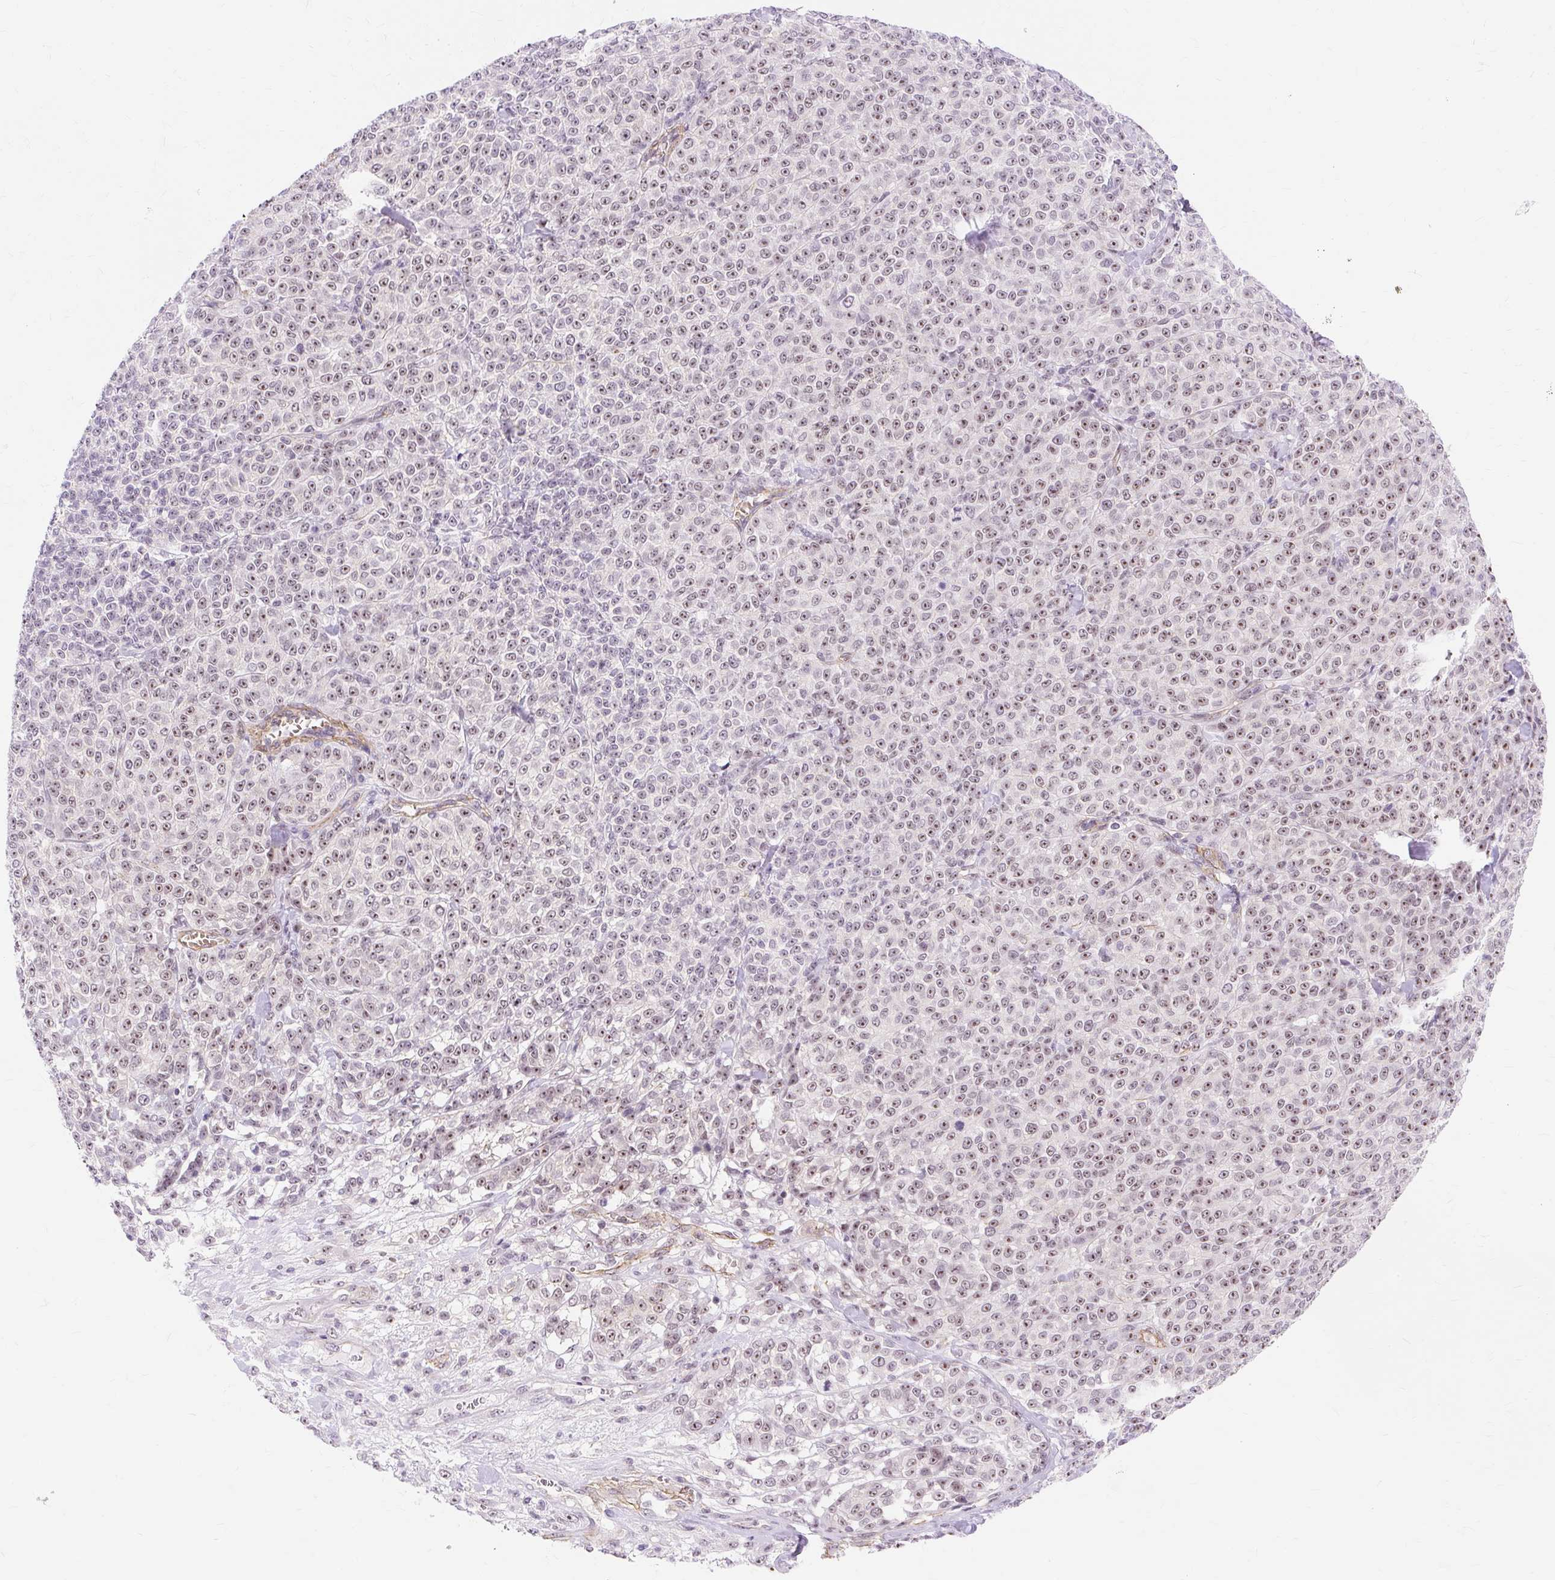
{"staining": {"intensity": "moderate", "quantity": ">75%", "location": "nuclear"}, "tissue": "melanoma", "cell_type": "Tumor cells", "image_type": "cancer", "snomed": [{"axis": "morphology", "description": "Normal tissue, NOS"}, {"axis": "morphology", "description": "Malignant melanoma, NOS"}, {"axis": "topography", "description": "Skin"}], "caption": "There is medium levels of moderate nuclear staining in tumor cells of melanoma, as demonstrated by immunohistochemical staining (brown color).", "gene": "OBP2A", "patient": {"sex": "female", "age": 34}}